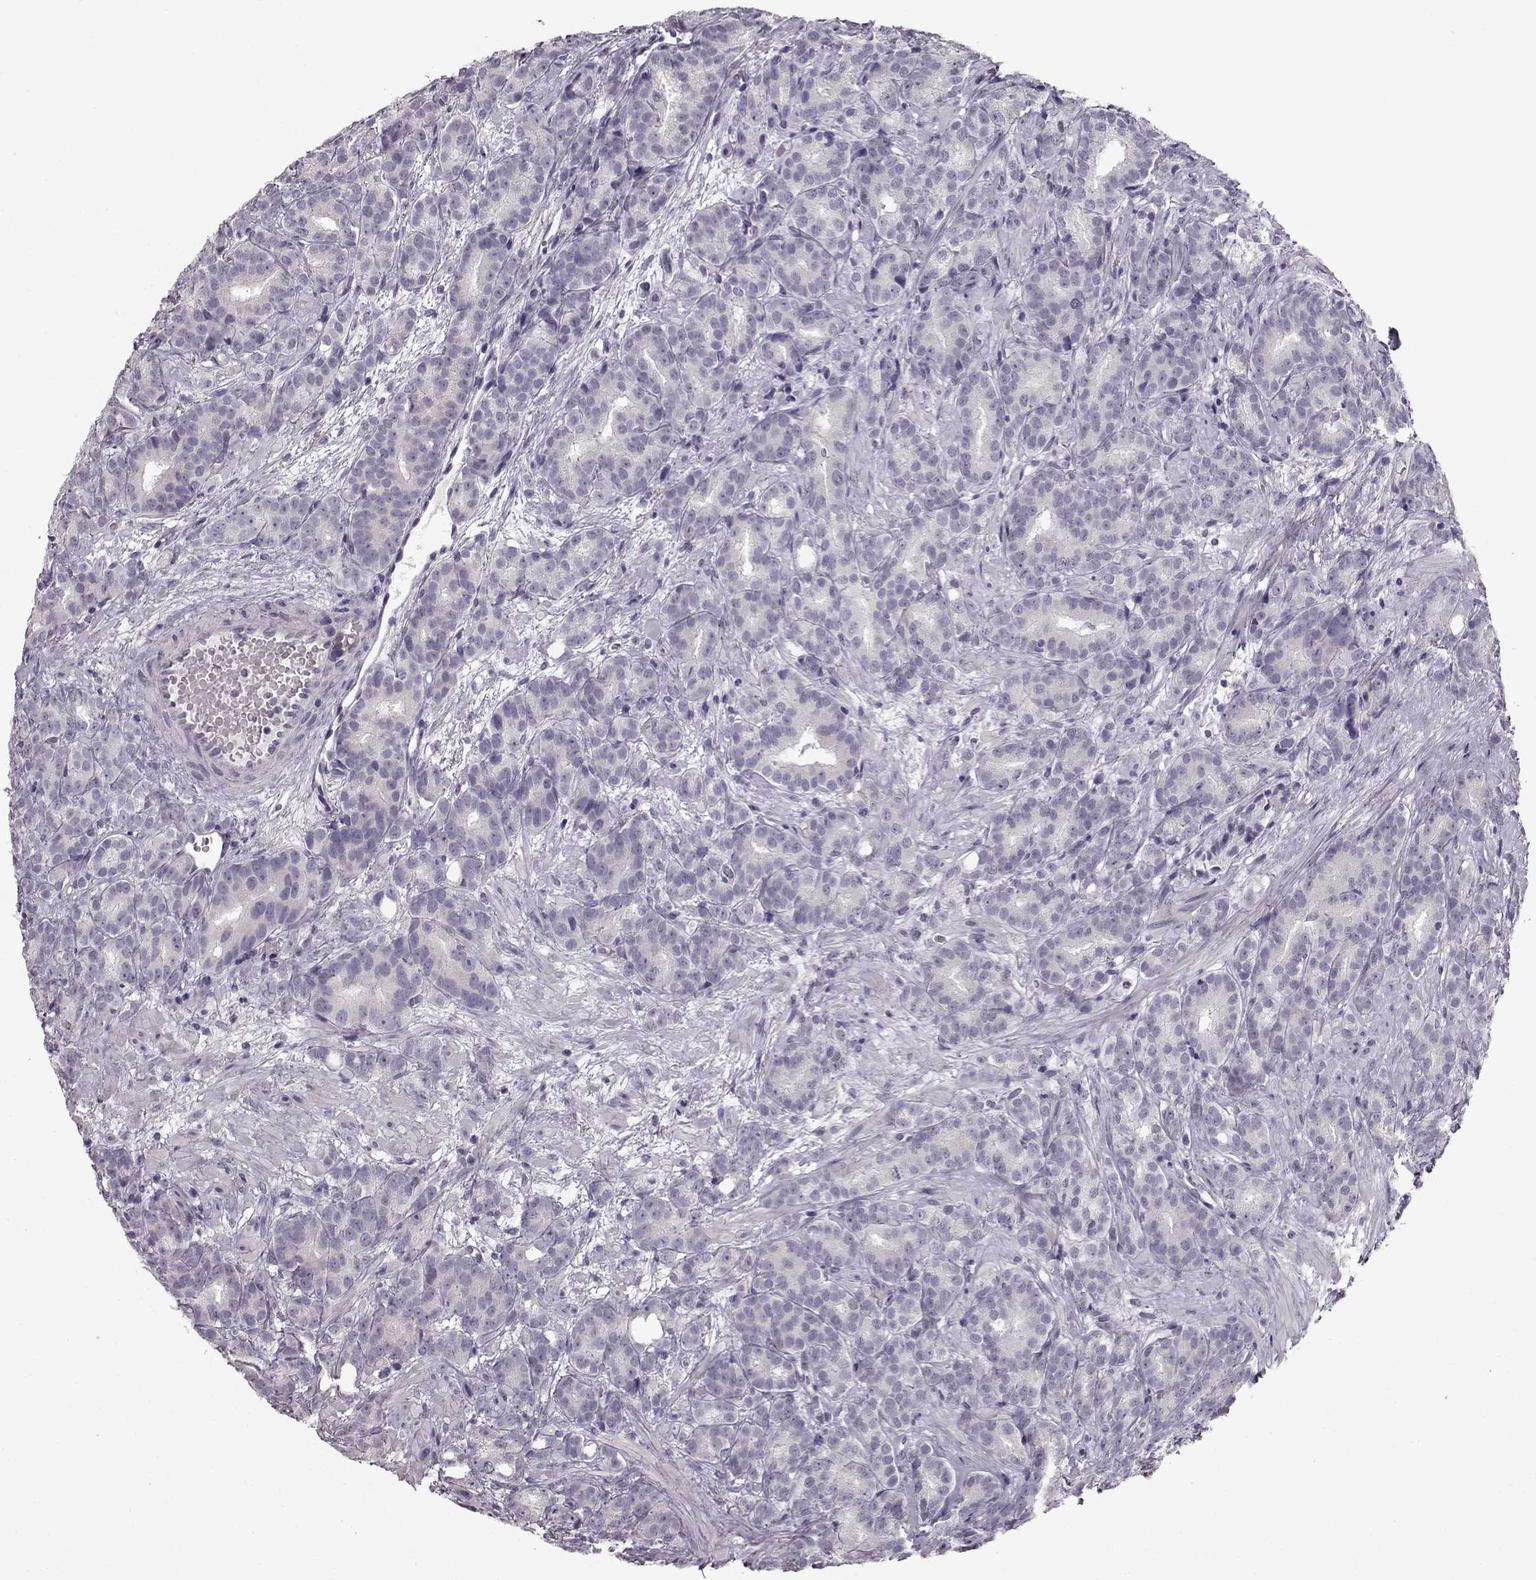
{"staining": {"intensity": "negative", "quantity": "none", "location": "none"}, "tissue": "prostate cancer", "cell_type": "Tumor cells", "image_type": "cancer", "snomed": [{"axis": "morphology", "description": "Adenocarcinoma, High grade"}, {"axis": "topography", "description": "Prostate"}], "caption": "Tumor cells show no significant positivity in prostate cancer.", "gene": "RP1L1", "patient": {"sex": "male", "age": 90}}